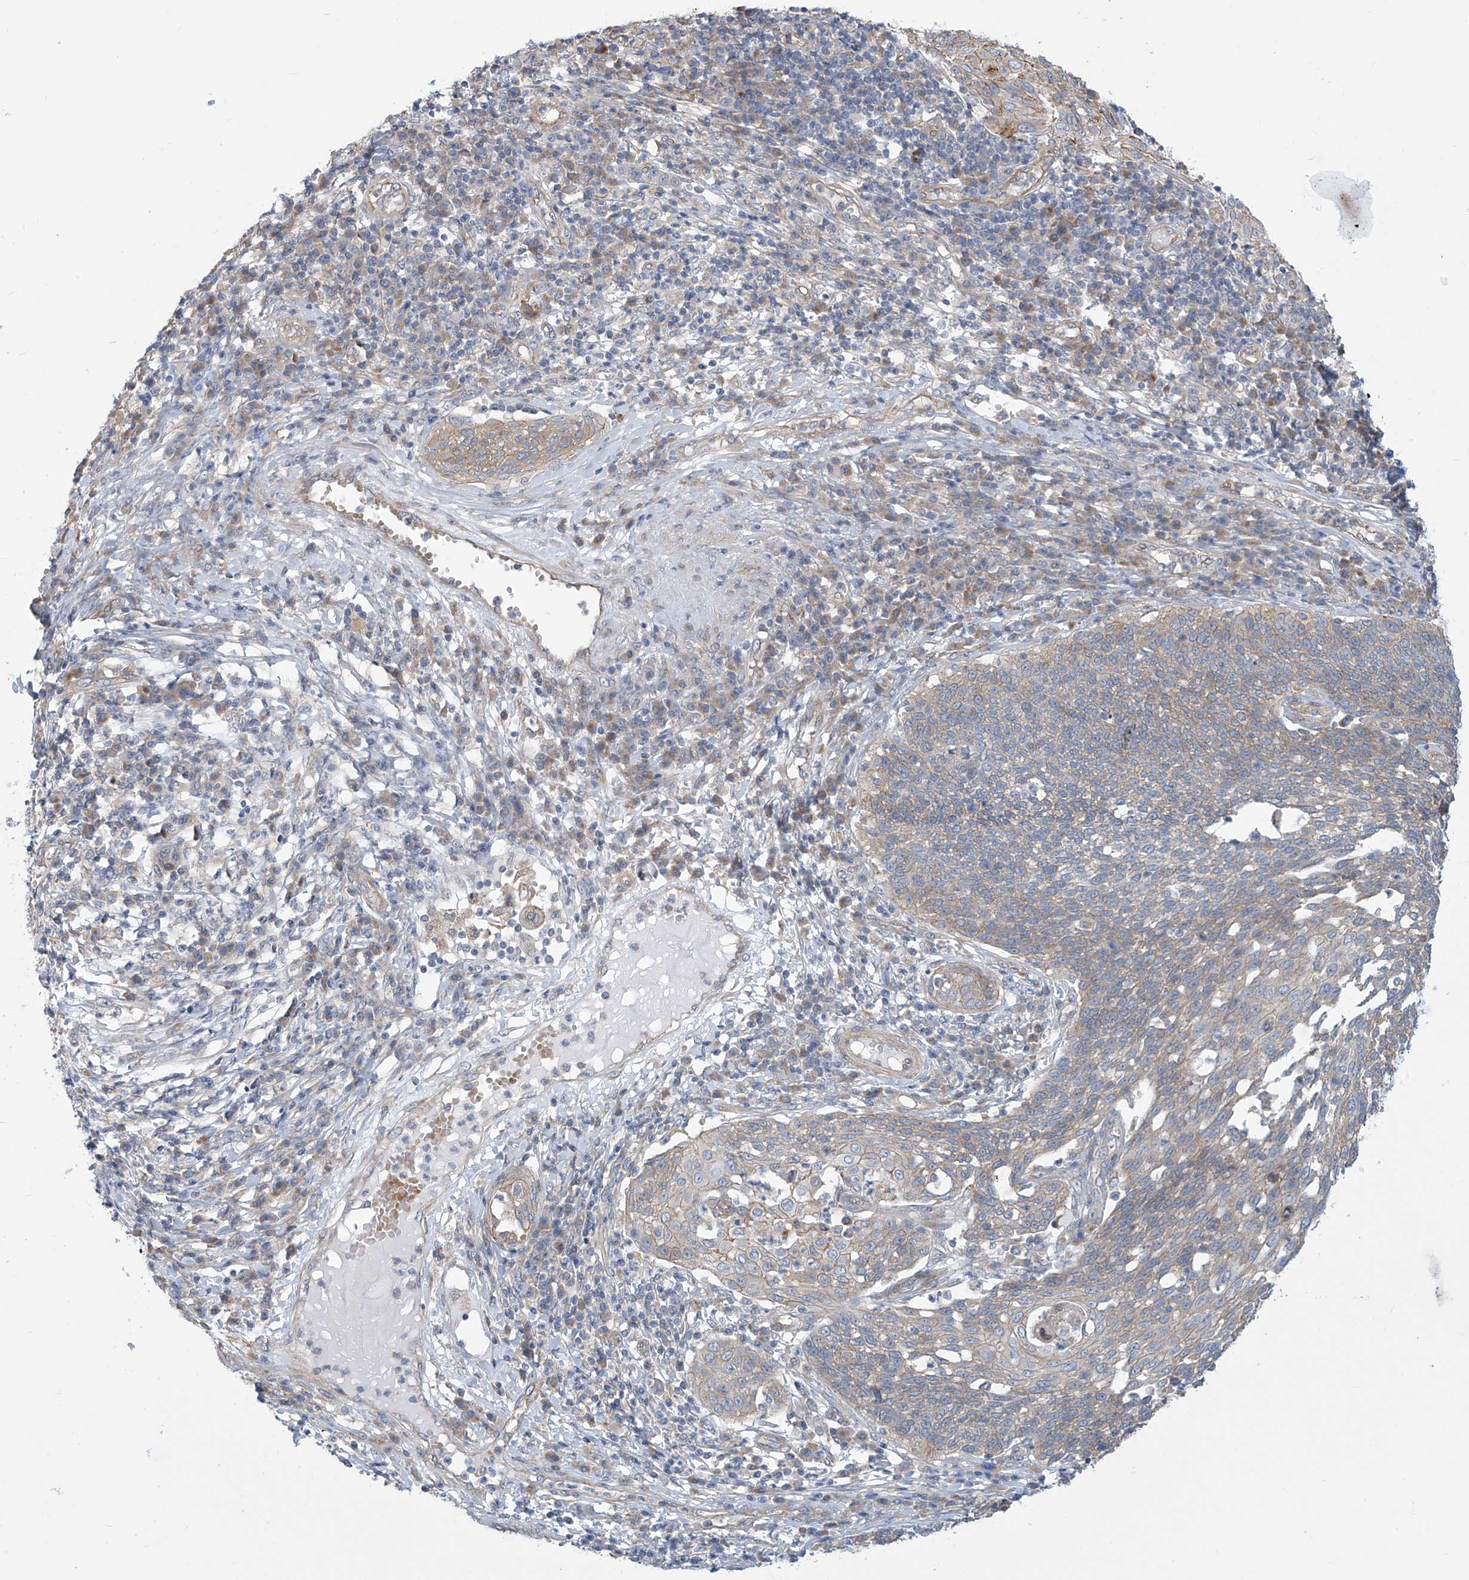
{"staining": {"intensity": "weak", "quantity": "<25%", "location": "cytoplasmic/membranous"}, "tissue": "cervical cancer", "cell_type": "Tumor cells", "image_type": "cancer", "snomed": [{"axis": "morphology", "description": "Squamous cell carcinoma, NOS"}, {"axis": "topography", "description": "Cervix"}], "caption": "IHC of human cervical cancer (squamous cell carcinoma) shows no expression in tumor cells.", "gene": "ADAT2", "patient": {"sex": "female", "age": 34}}